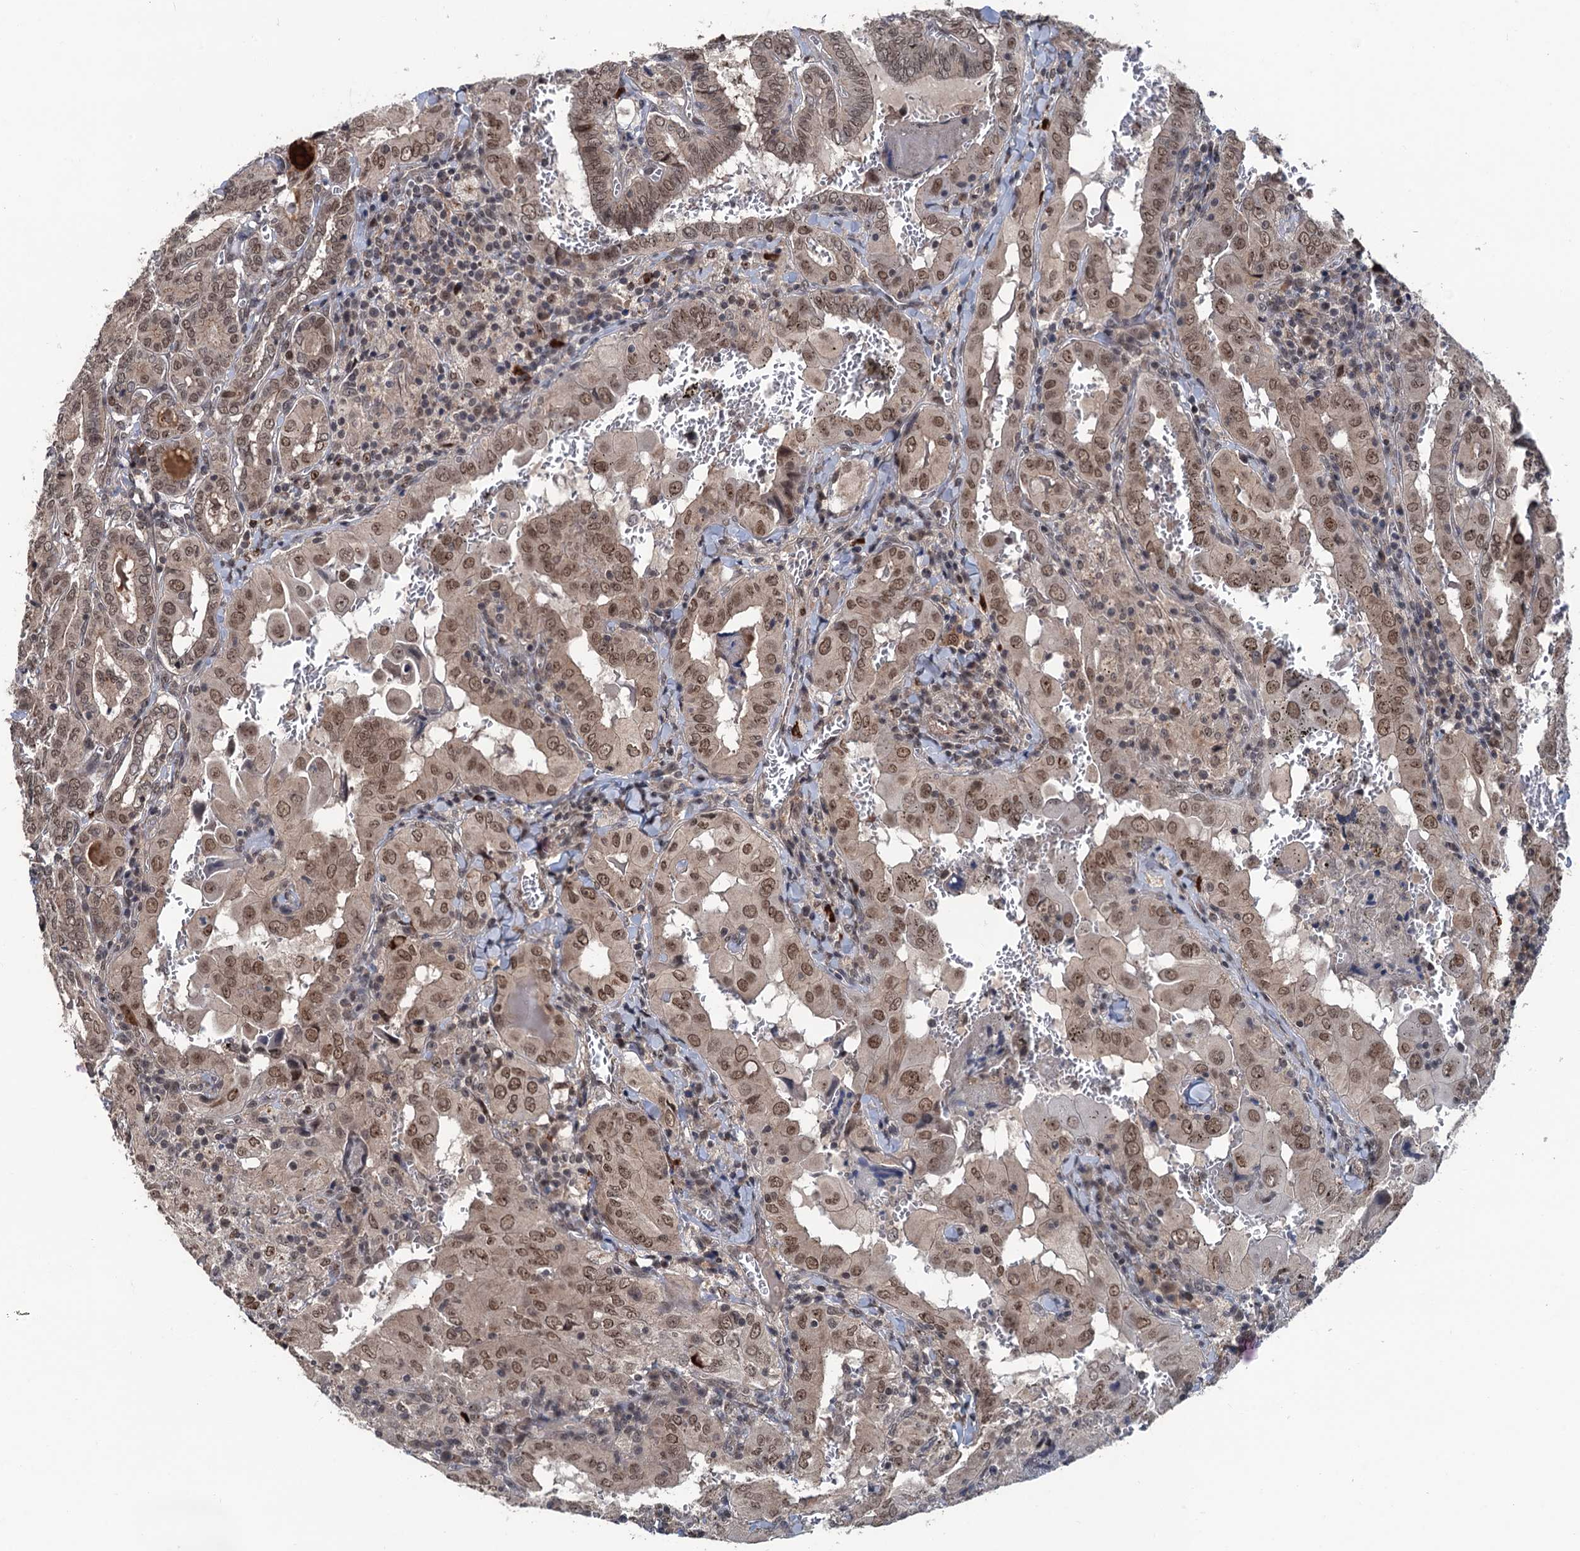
{"staining": {"intensity": "moderate", "quantity": ">75%", "location": "nuclear"}, "tissue": "thyroid cancer", "cell_type": "Tumor cells", "image_type": "cancer", "snomed": [{"axis": "morphology", "description": "Papillary adenocarcinoma, NOS"}, {"axis": "topography", "description": "Thyroid gland"}], "caption": "Moderate nuclear protein staining is seen in approximately >75% of tumor cells in papillary adenocarcinoma (thyroid). (IHC, brightfield microscopy, high magnification).", "gene": "RASSF4", "patient": {"sex": "female", "age": 72}}